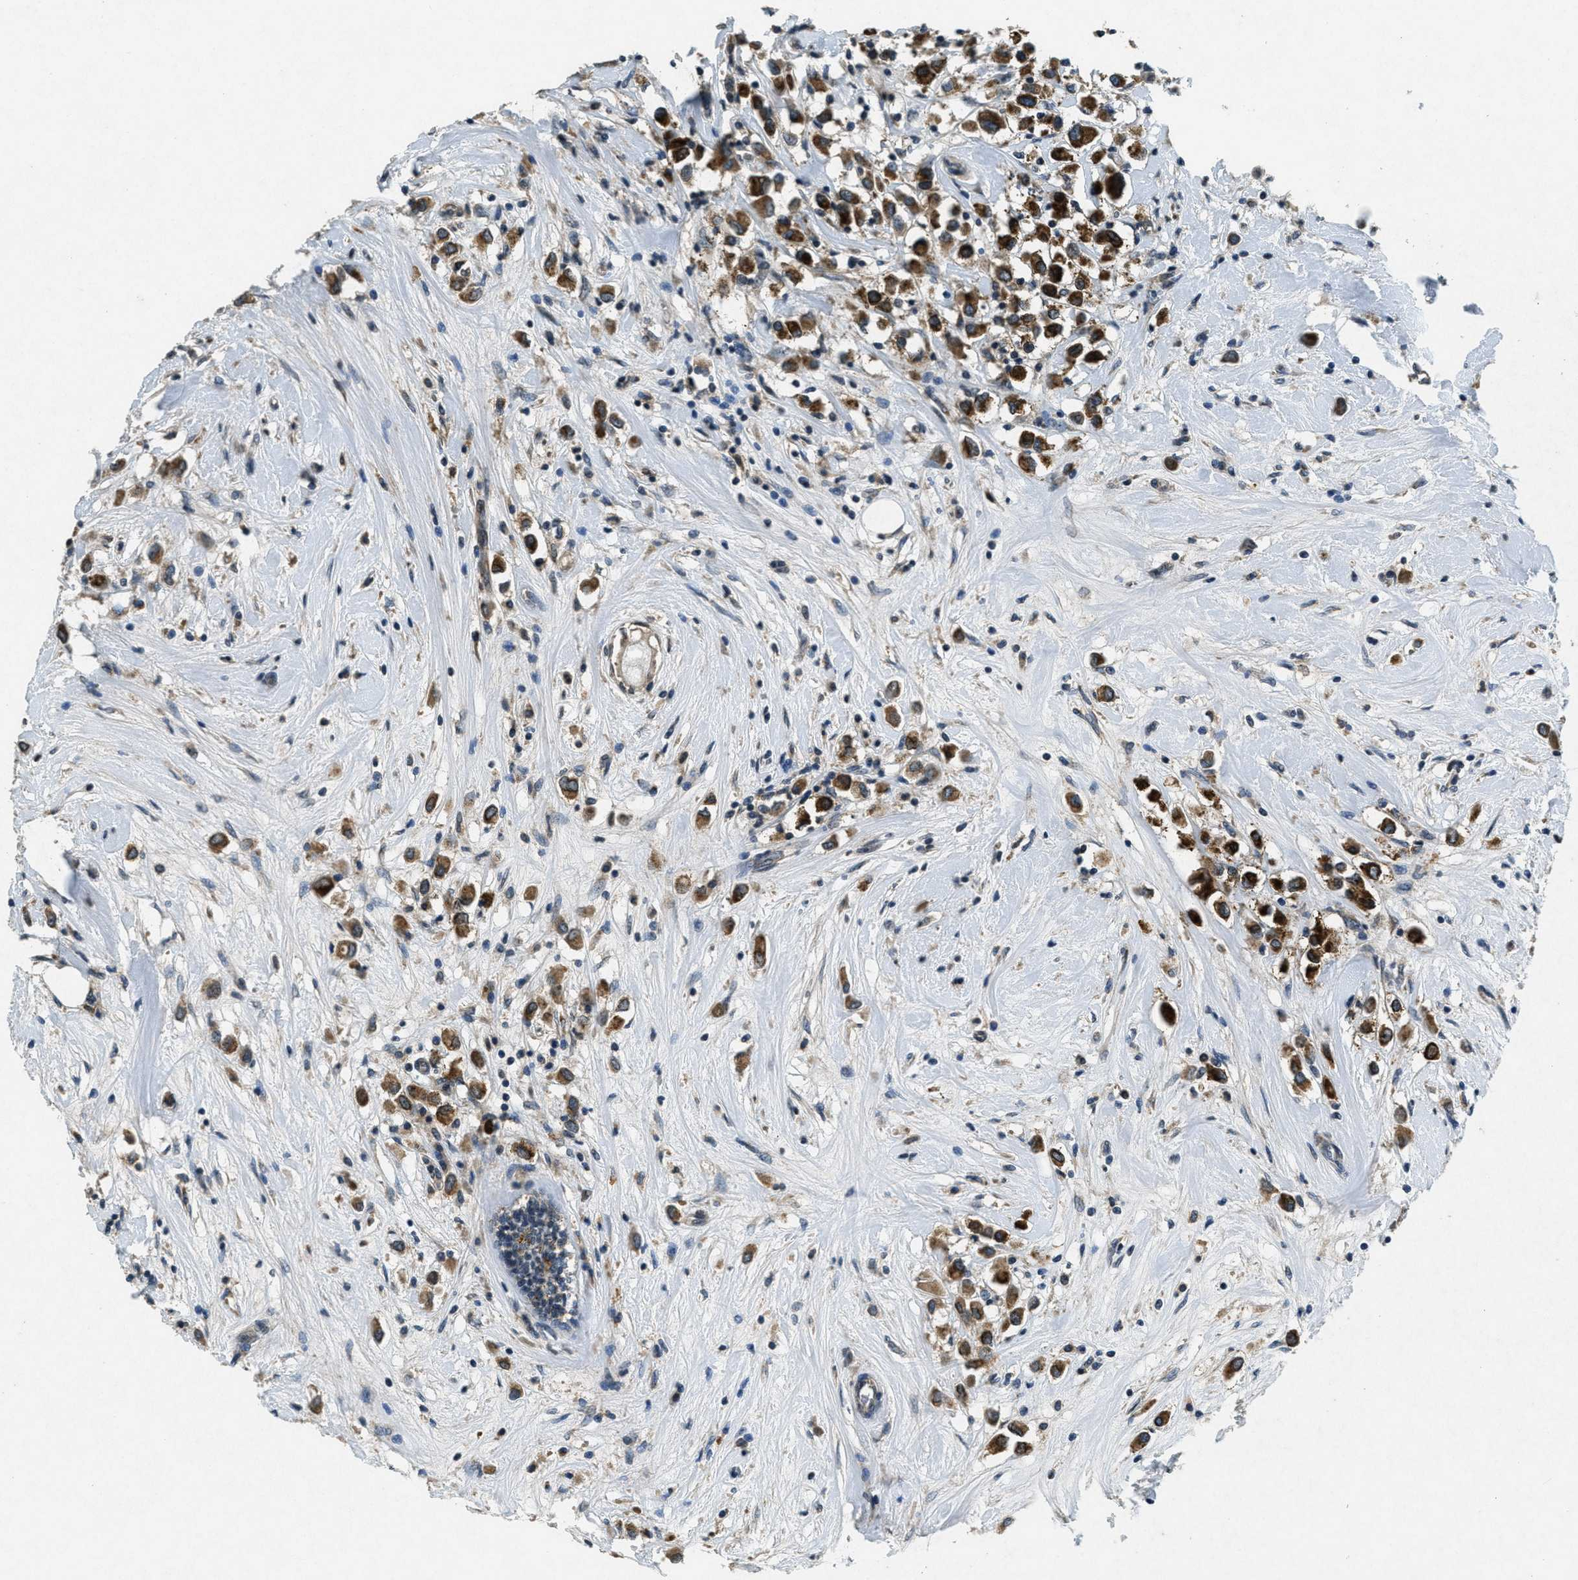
{"staining": {"intensity": "strong", "quantity": ">75%", "location": "cytoplasmic/membranous"}, "tissue": "breast cancer", "cell_type": "Tumor cells", "image_type": "cancer", "snomed": [{"axis": "morphology", "description": "Duct carcinoma"}, {"axis": "topography", "description": "Breast"}], "caption": "The histopathology image reveals staining of breast cancer (infiltrating ductal carcinoma), revealing strong cytoplasmic/membranous protein staining (brown color) within tumor cells. Immunohistochemistry stains the protein of interest in brown and the nuclei are stained blue.", "gene": "RAB3D", "patient": {"sex": "female", "age": 61}}